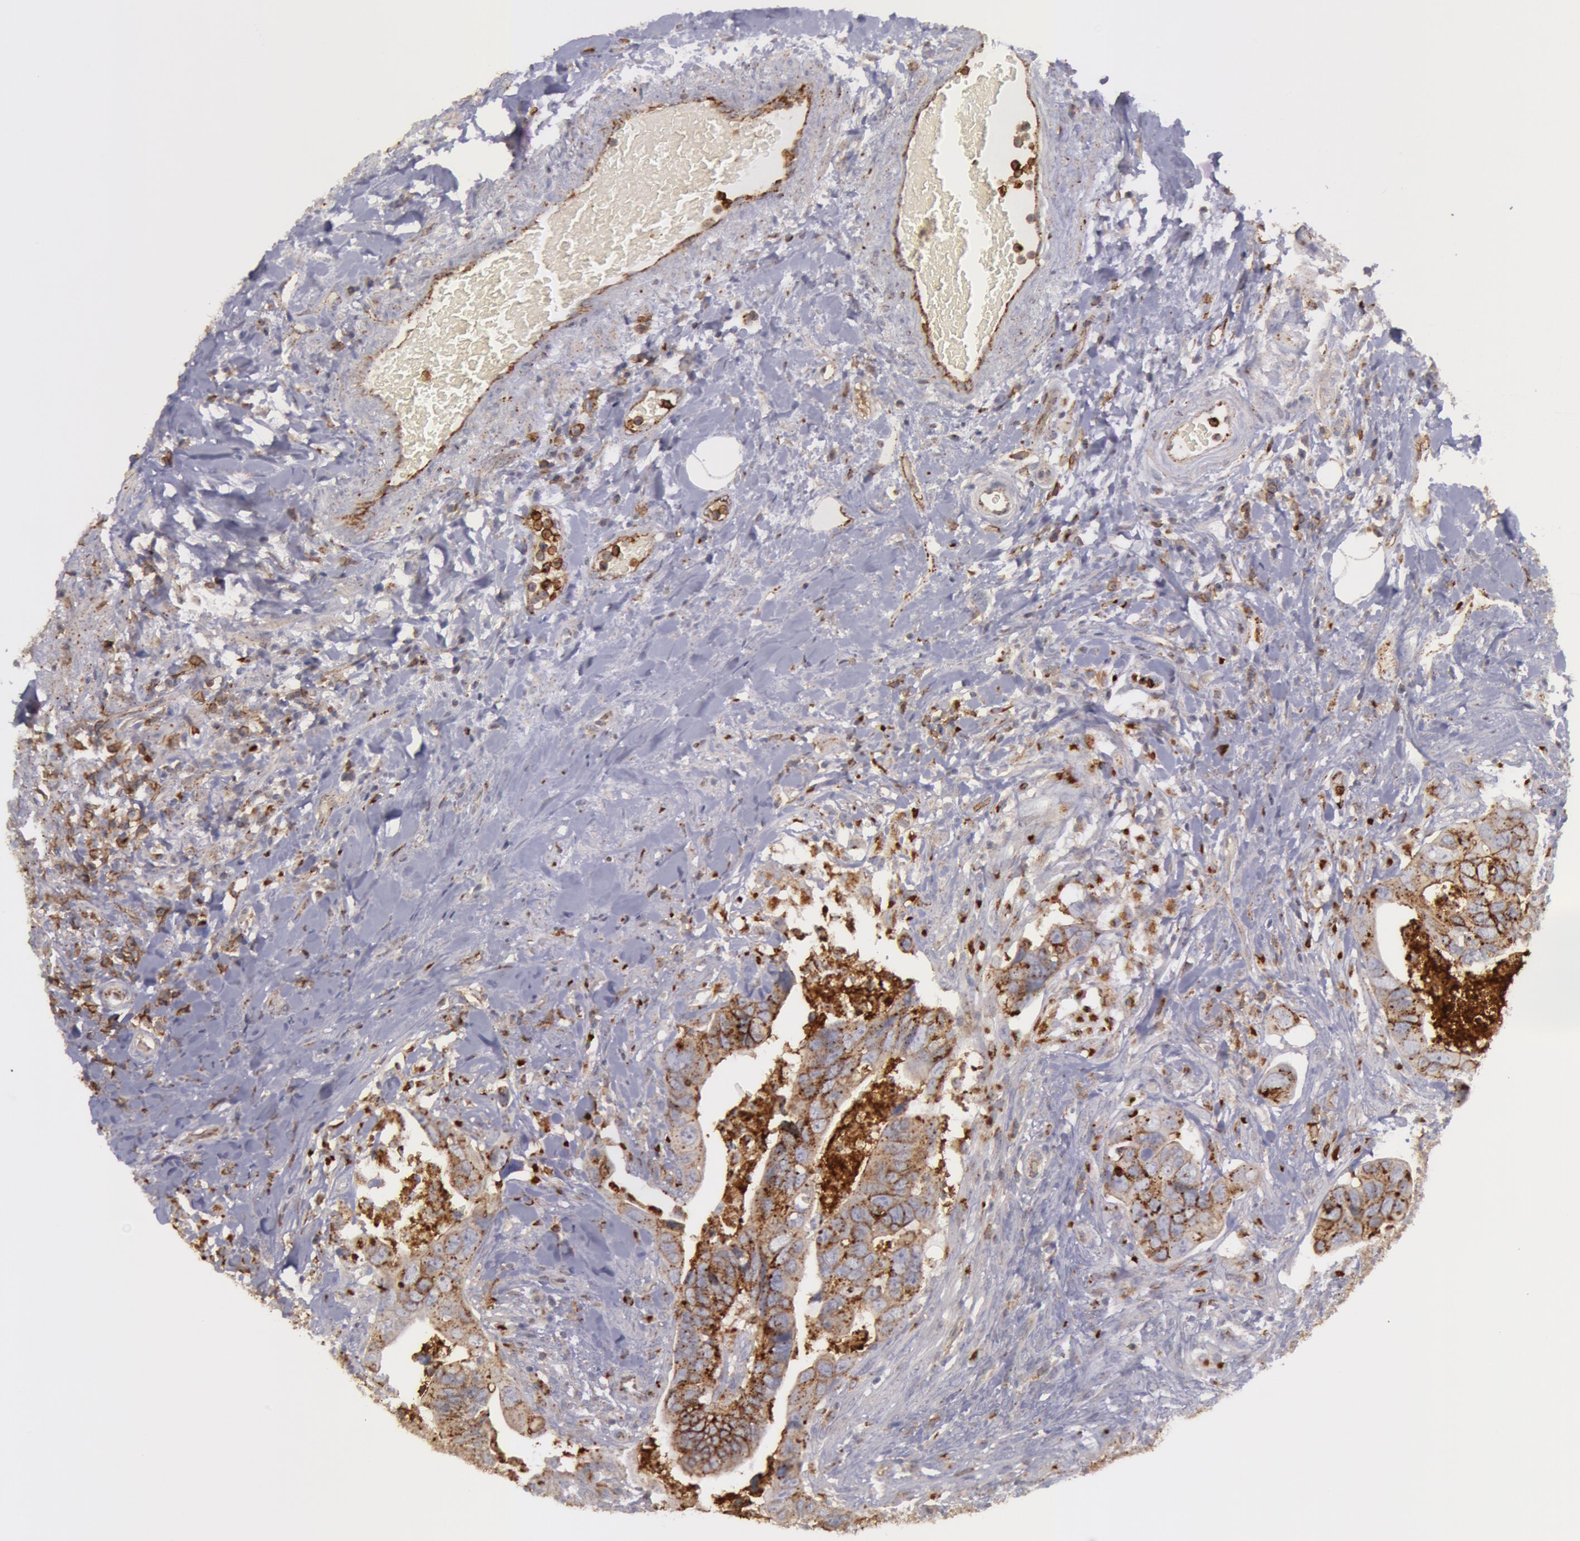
{"staining": {"intensity": "moderate", "quantity": ">75%", "location": "cytoplasmic/membranous"}, "tissue": "colorectal cancer", "cell_type": "Tumor cells", "image_type": "cancer", "snomed": [{"axis": "morphology", "description": "Adenocarcinoma, NOS"}, {"axis": "topography", "description": "Rectum"}], "caption": "DAB immunohistochemical staining of colorectal adenocarcinoma reveals moderate cytoplasmic/membranous protein positivity in approximately >75% of tumor cells.", "gene": "FLOT2", "patient": {"sex": "male", "age": 53}}